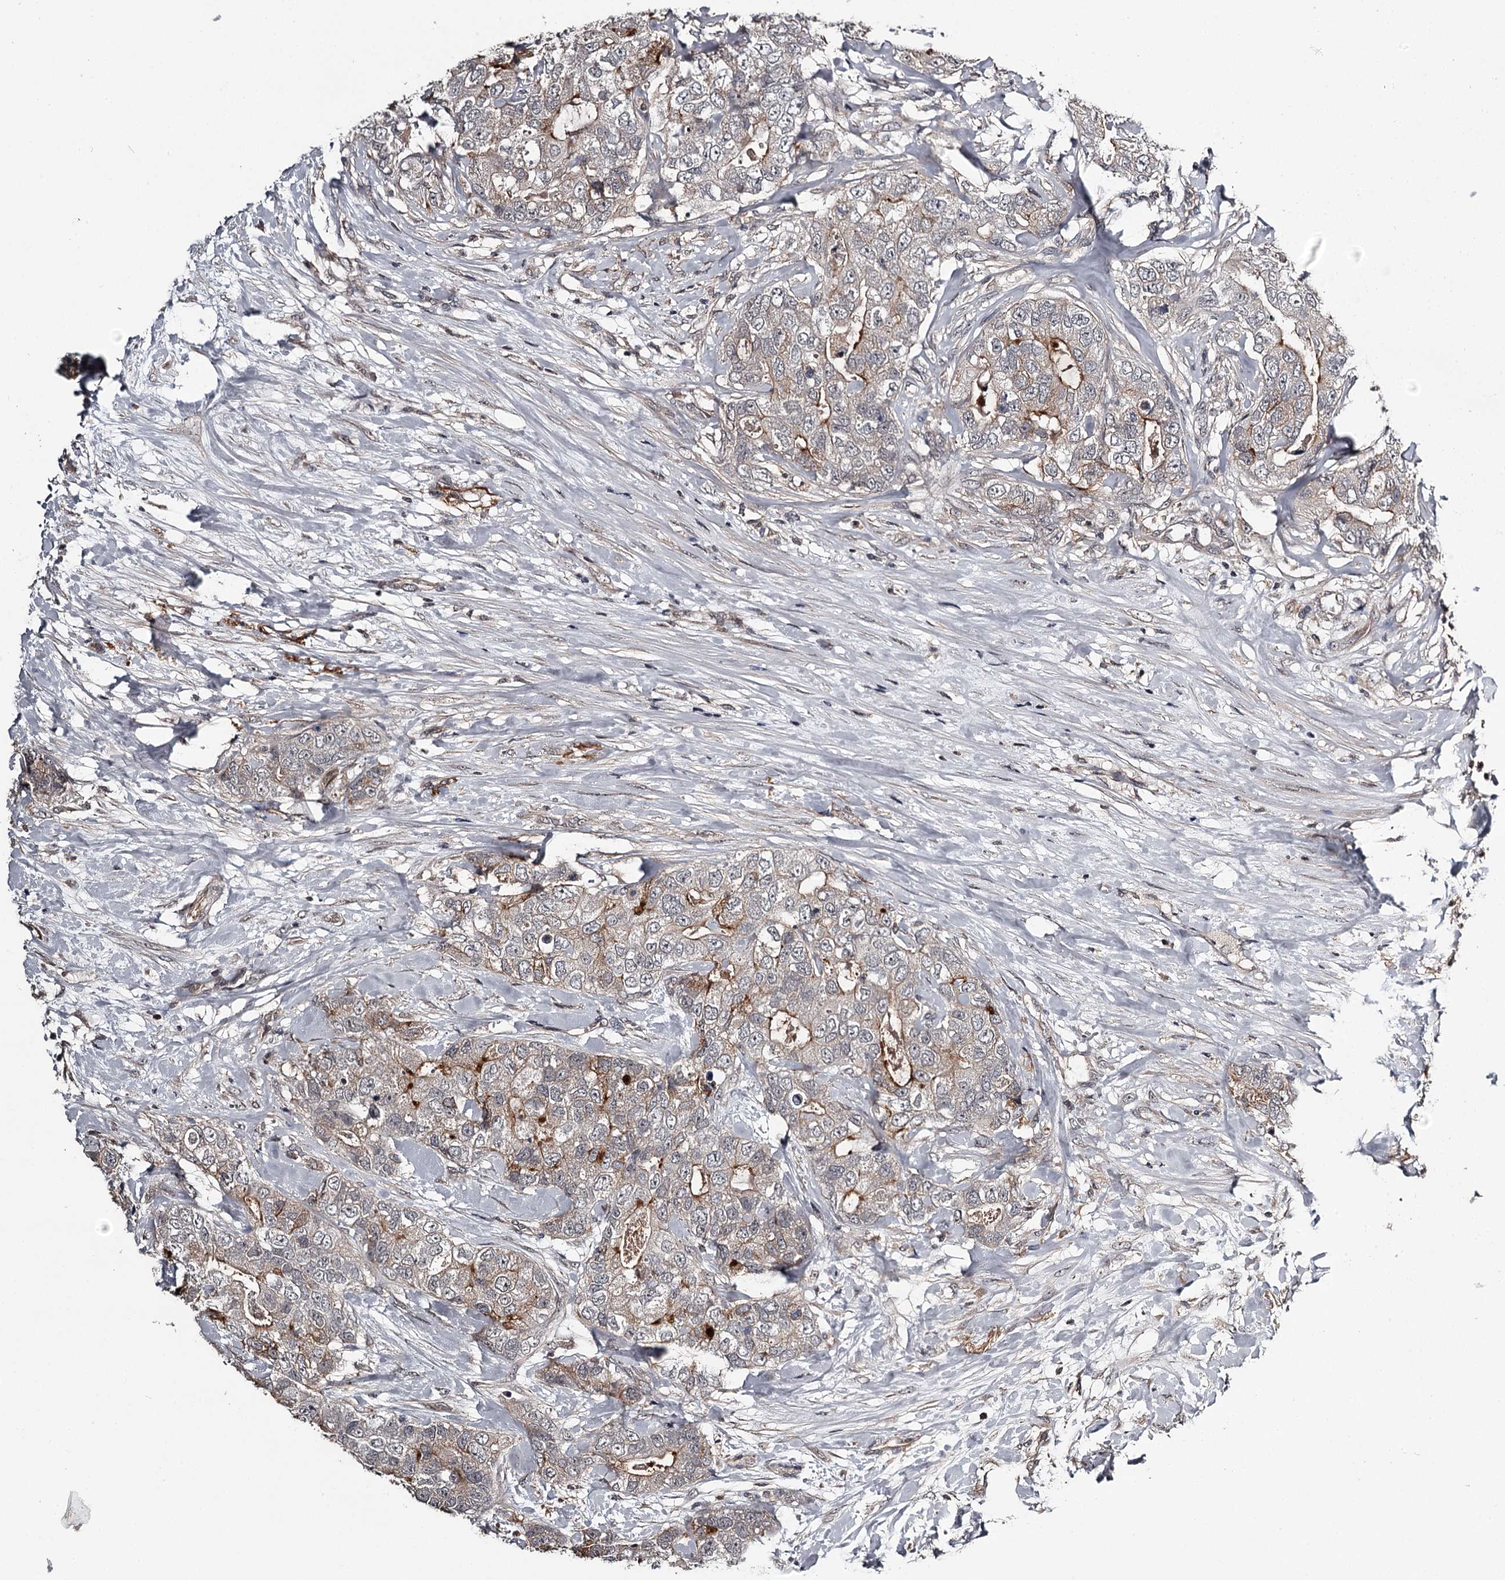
{"staining": {"intensity": "moderate", "quantity": "<25%", "location": "cytoplasmic/membranous"}, "tissue": "breast cancer", "cell_type": "Tumor cells", "image_type": "cancer", "snomed": [{"axis": "morphology", "description": "Duct carcinoma"}, {"axis": "topography", "description": "Breast"}], "caption": "Moderate cytoplasmic/membranous protein staining is seen in approximately <25% of tumor cells in breast cancer (infiltrating ductal carcinoma).", "gene": "CWF19L2", "patient": {"sex": "female", "age": 62}}